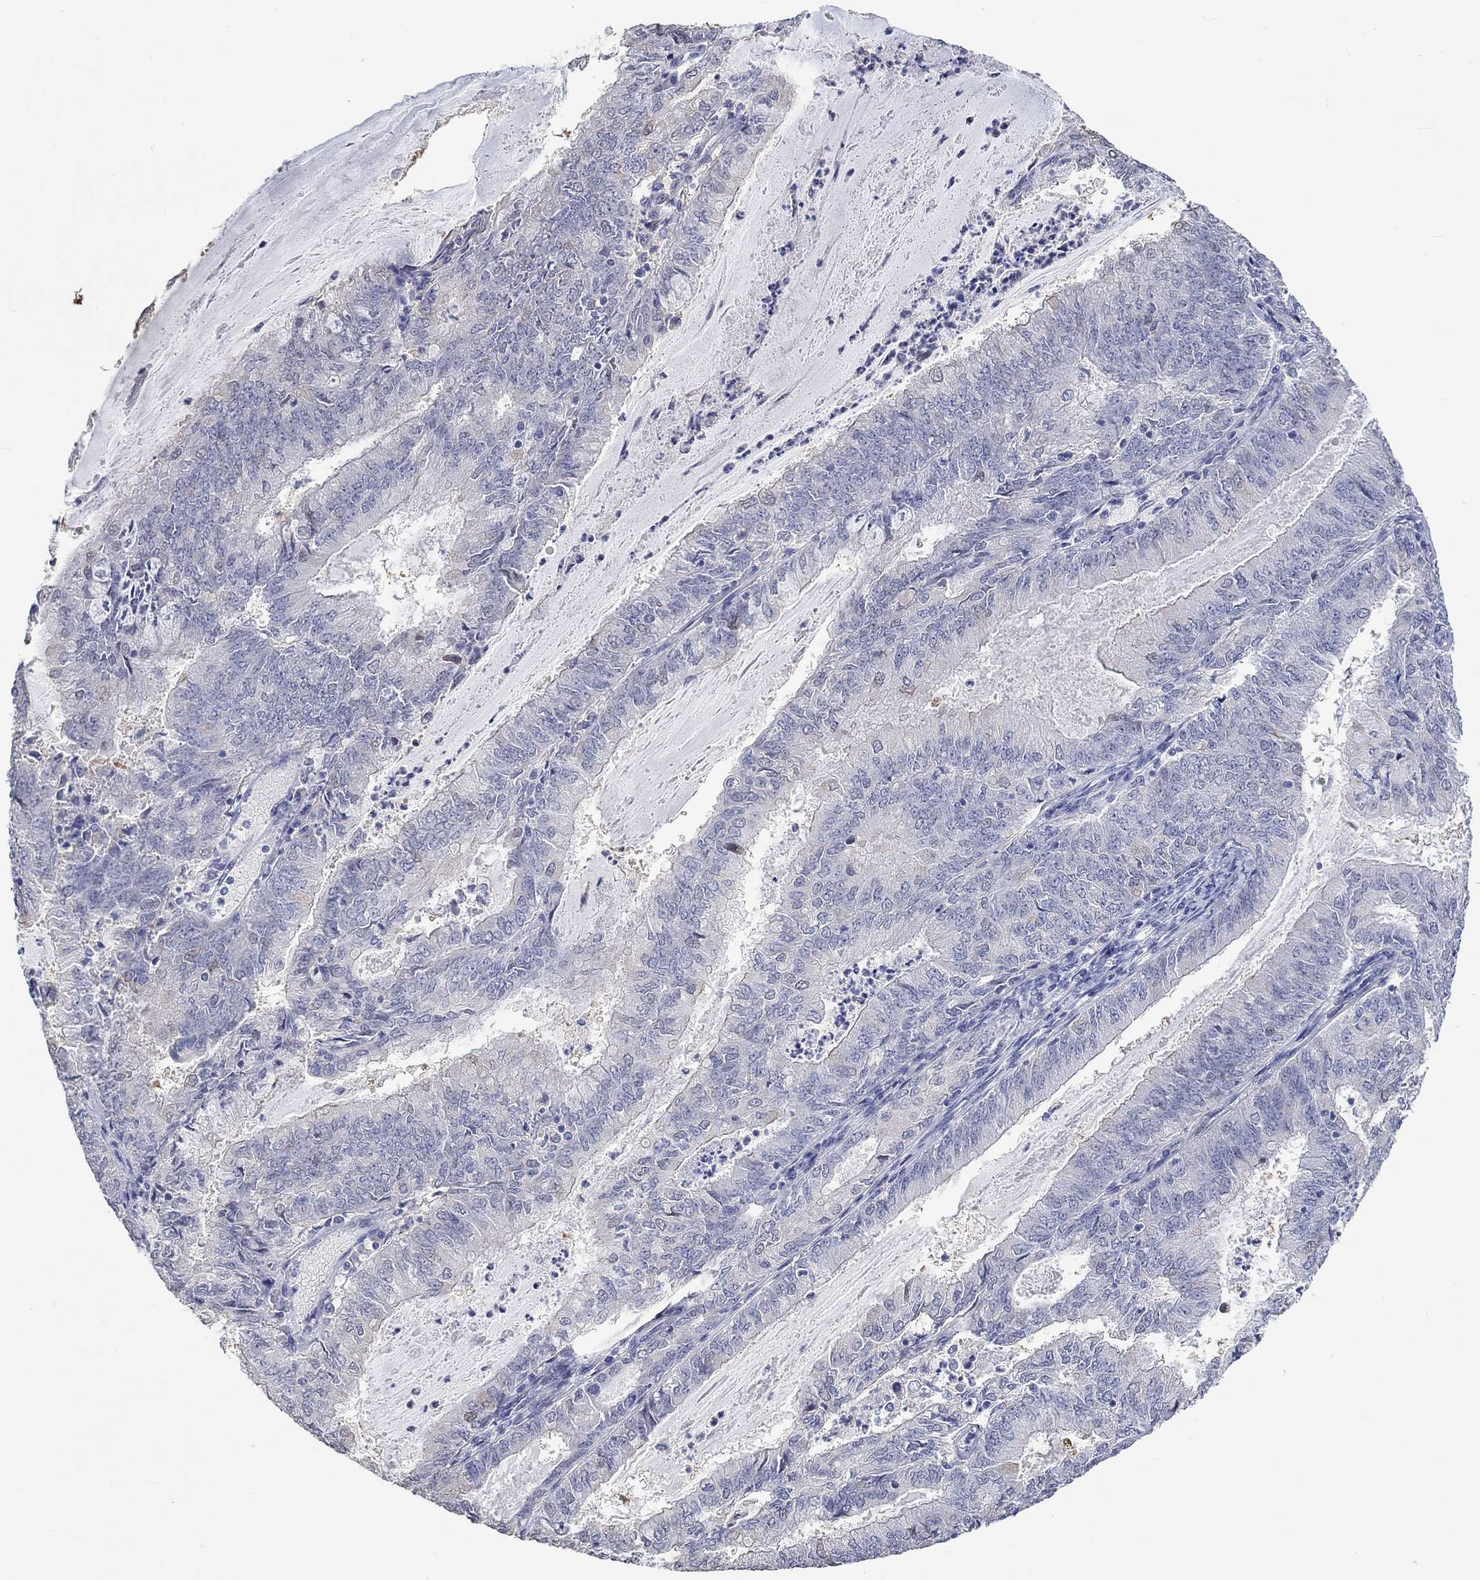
{"staining": {"intensity": "negative", "quantity": "none", "location": "none"}, "tissue": "endometrial cancer", "cell_type": "Tumor cells", "image_type": "cancer", "snomed": [{"axis": "morphology", "description": "Adenocarcinoma, NOS"}, {"axis": "topography", "description": "Endometrium"}], "caption": "The immunohistochemistry (IHC) micrograph has no significant positivity in tumor cells of endometrial cancer (adenocarcinoma) tissue.", "gene": "PNMA5", "patient": {"sex": "female", "age": 57}}